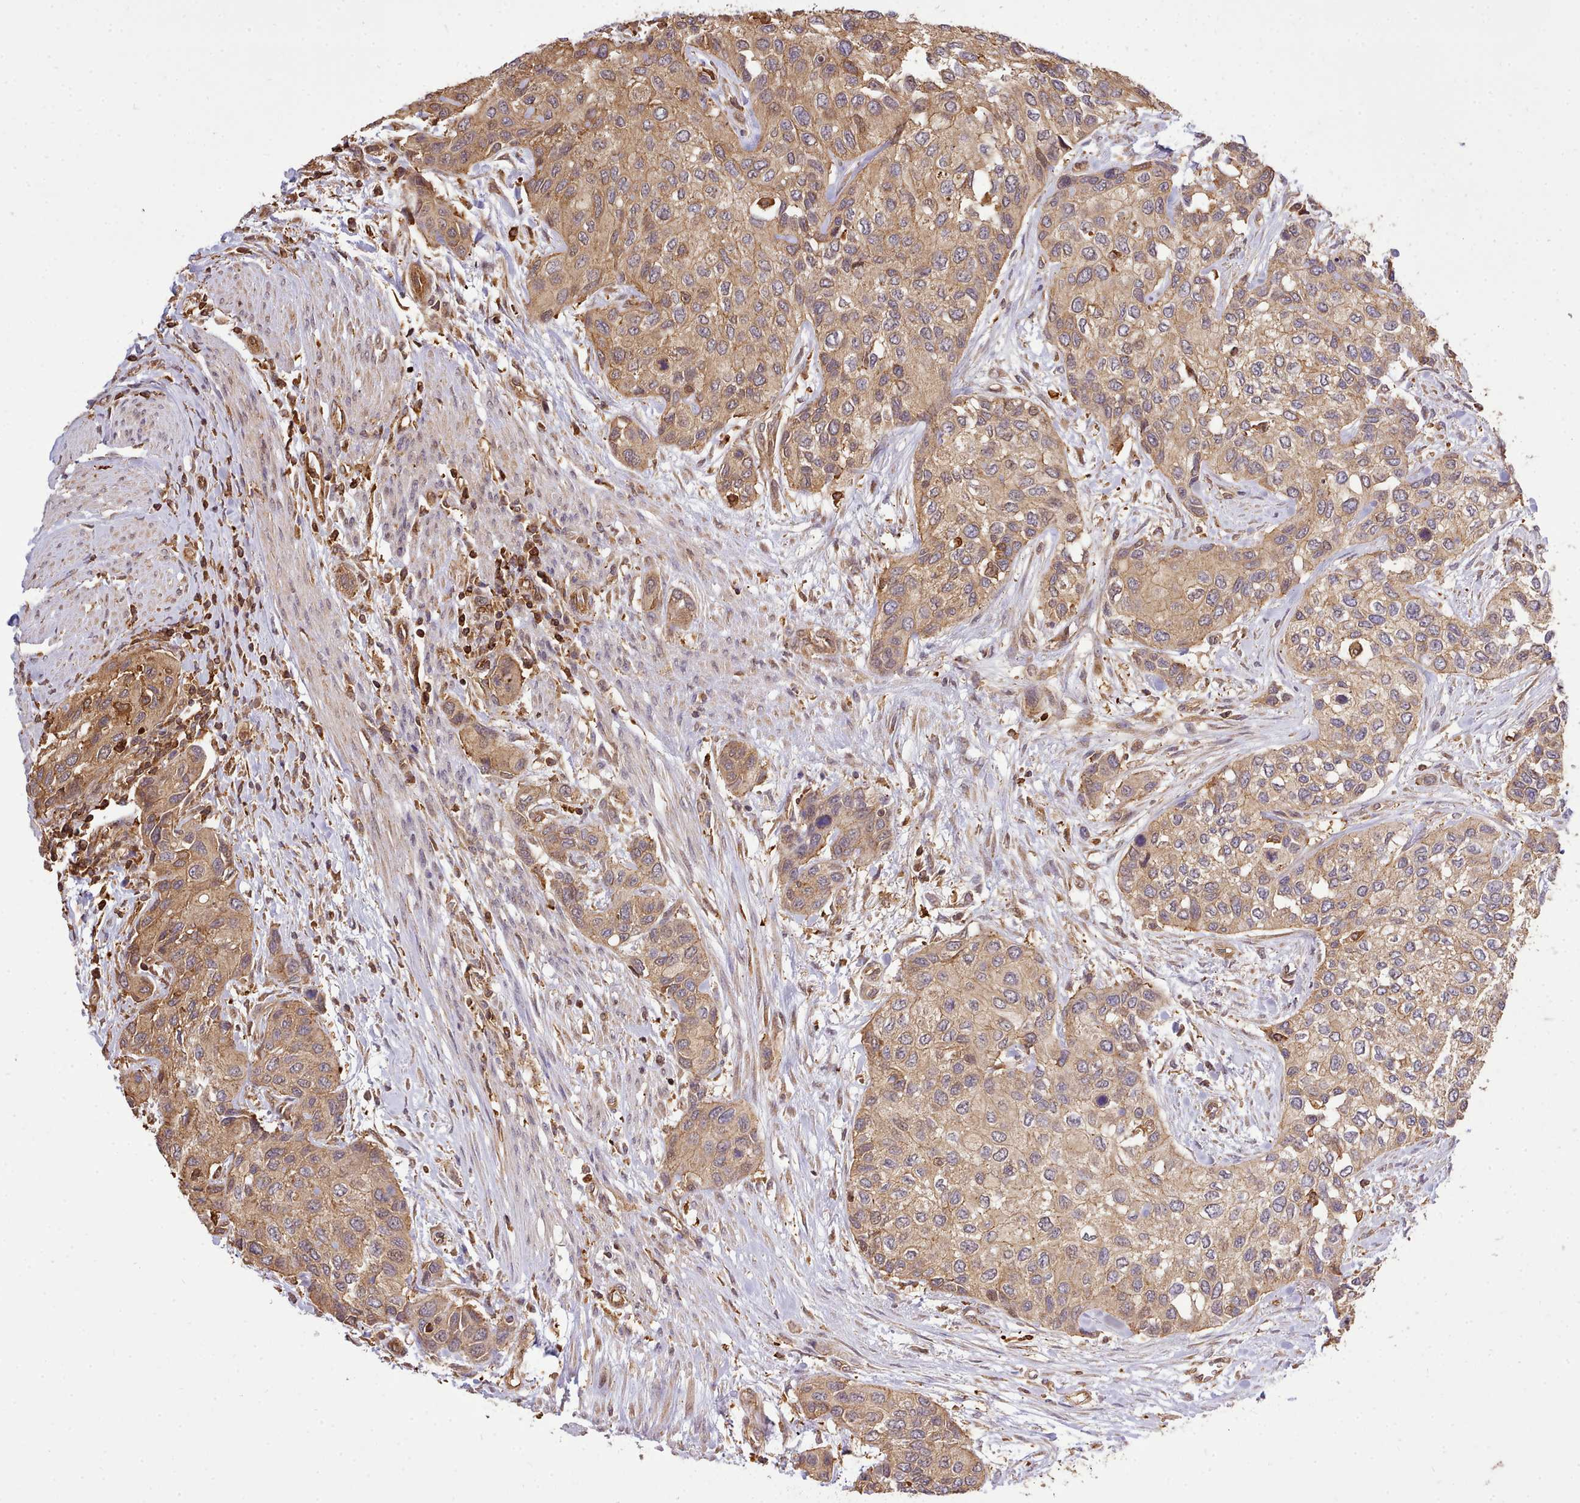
{"staining": {"intensity": "moderate", "quantity": ">75%", "location": "cytoplasmic/membranous"}, "tissue": "urothelial cancer", "cell_type": "Tumor cells", "image_type": "cancer", "snomed": [{"axis": "morphology", "description": "Normal tissue, NOS"}, {"axis": "morphology", "description": "Urothelial carcinoma, High grade"}, {"axis": "topography", "description": "Vascular tissue"}, {"axis": "topography", "description": "Urinary bladder"}], "caption": "Brown immunohistochemical staining in human high-grade urothelial carcinoma shows moderate cytoplasmic/membranous expression in about >75% of tumor cells.", "gene": "CAPZA1", "patient": {"sex": "female", "age": 56}}